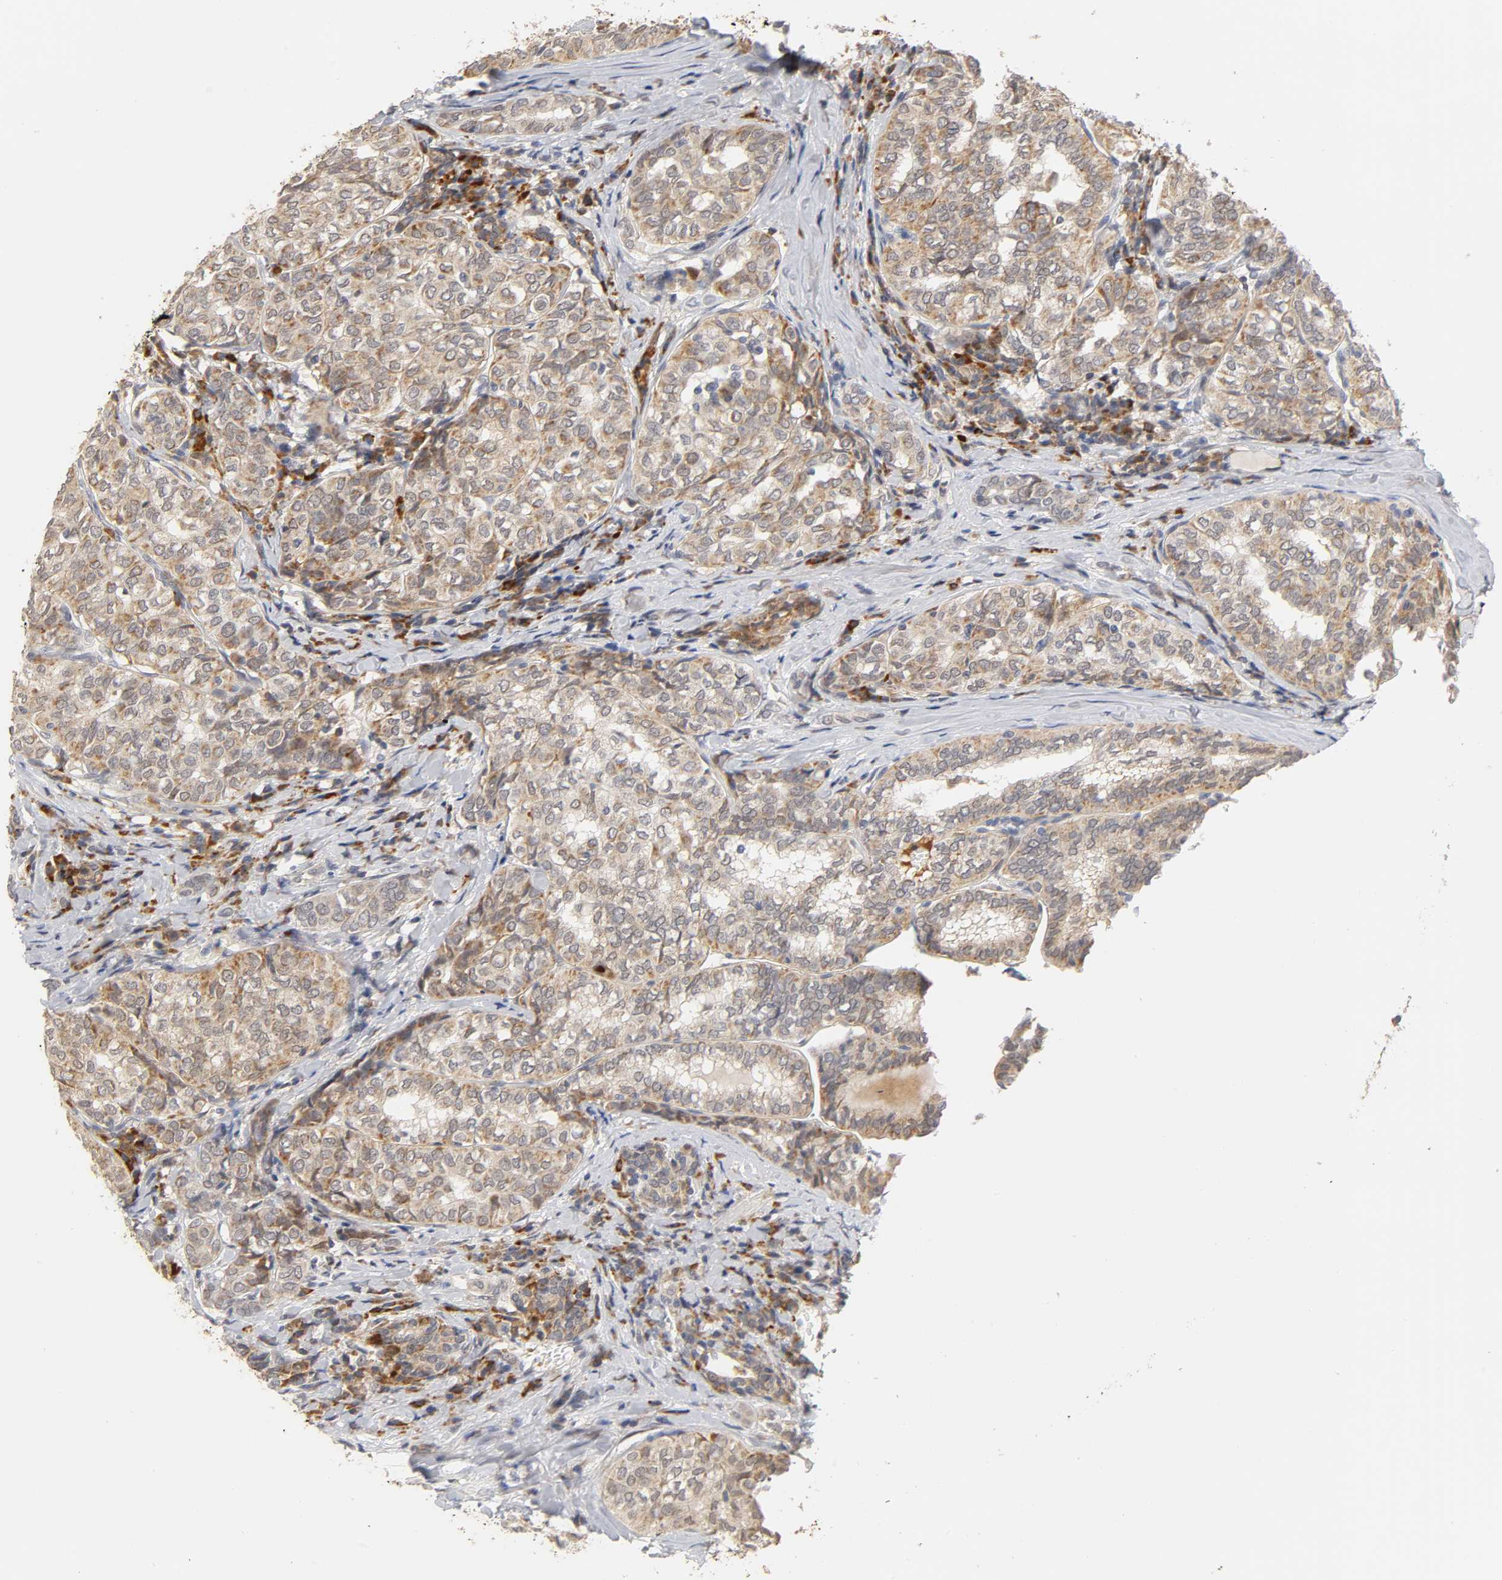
{"staining": {"intensity": "moderate", "quantity": ">75%", "location": "cytoplasmic/membranous"}, "tissue": "thyroid cancer", "cell_type": "Tumor cells", "image_type": "cancer", "snomed": [{"axis": "morphology", "description": "Papillary adenocarcinoma, NOS"}, {"axis": "topography", "description": "Thyroid gland"}], "caption": "Thyroid papillary adenocarcinoma stained with IHC shows moderate cytoplasmic/membranous staining in about >75% of tumor cells.", "gene": "GSTZ1", "patient": {"sex": "female", "age": 30}}